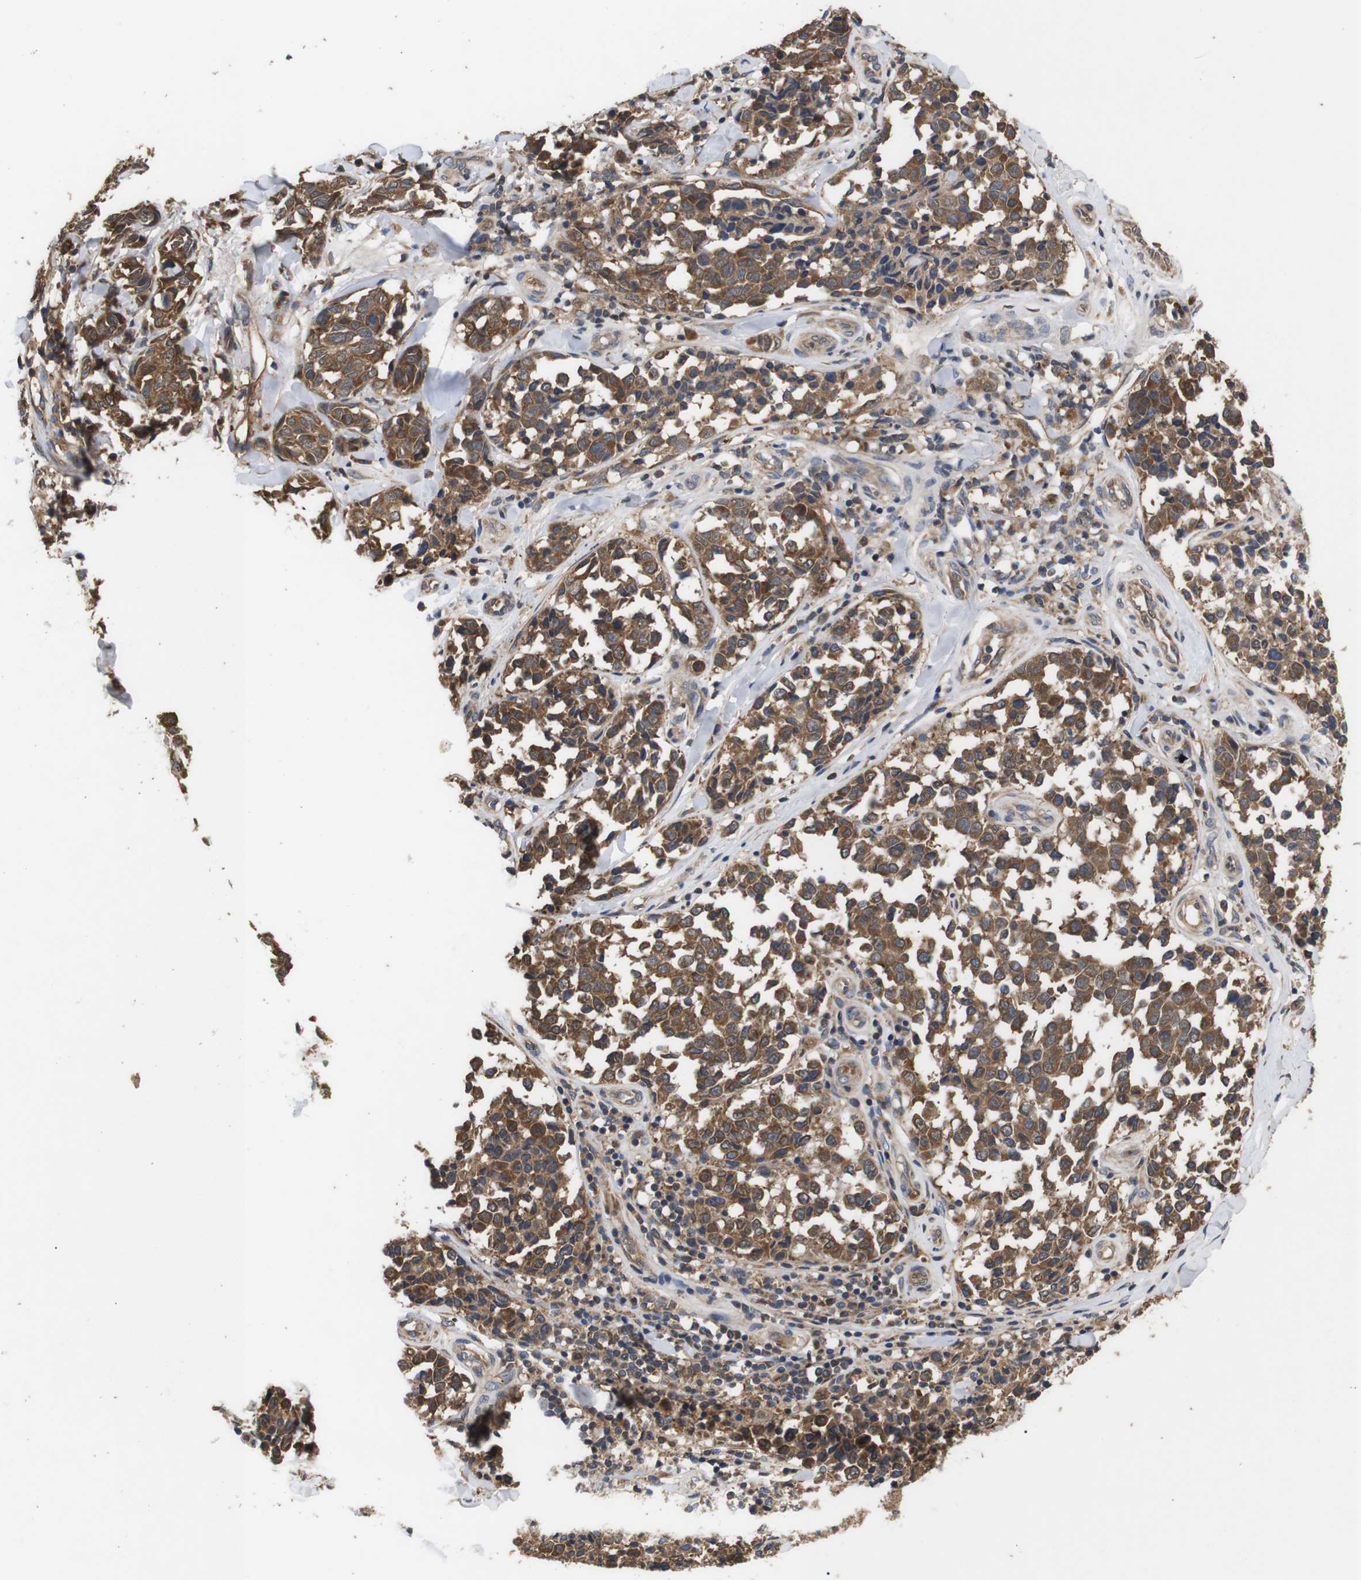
{"staining": {"intensity": "strong", "quantity": ">75%", "location": "cytoplasmic/membranous"}, "tissue": "melanoma", "cell_type": "Tumor cells", "image_type": "cancer", "snomed": [{"axis": "morphology", "description": "Malignant melanoma, NOS"}, {"axis": "topography", "description": "Skin"}], "caption": "Immunohistochemical staining of malignant melanoma displays strong cytoplasmic/membranous protein expression in about >75% of tumor cells. (DAB = brown stain, brightfield microscopy at high magnification).", "gene": "DDR1", "patient": {"sex": "female", "age": 64}}